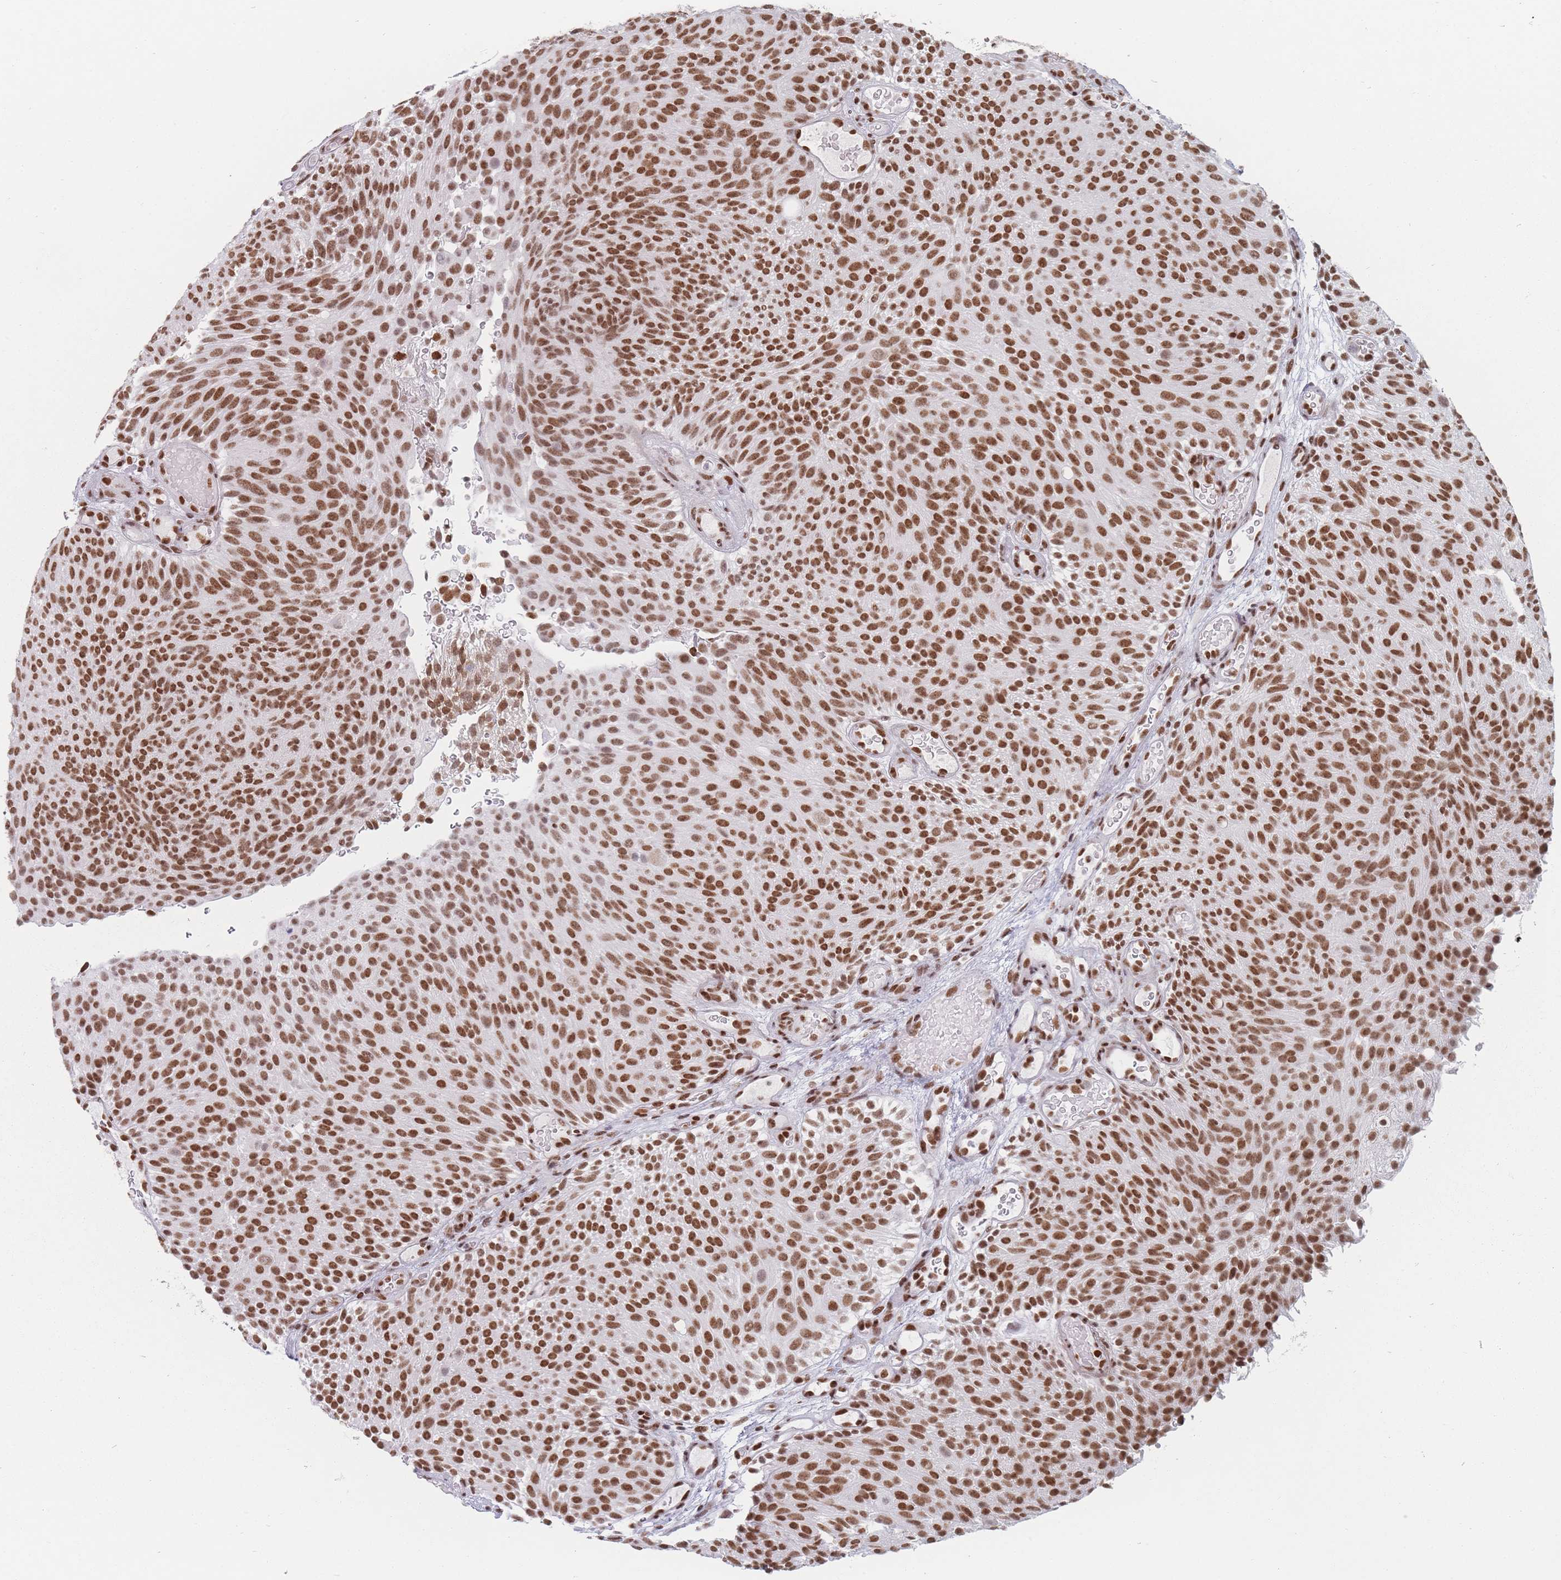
{"staining": {"intensity": "moderate", "quantity": ">75%", "location": "nuclear"}, "tissue": "urothelial cancer", "cell_type": "Tumor cells", "image_type": "cancer", "snomed": [{"axis": "morphology", "description": "Urothelial carcinoma, Low grade"}, {"axis": "topography", "description": "Urinary bladder"}], "caption": "Immunohistochemistry (IHC) histopathology image of neoplastic tissue: low-grade urothelial carcinoma stained using IHC reveals medium levels of moderate protein expression localized specifically in the nuclear of tumor cells, appearing as a nuclear brown color.", "gene": "SAFB2", "patient": {"sex": "male", "age": 78}}